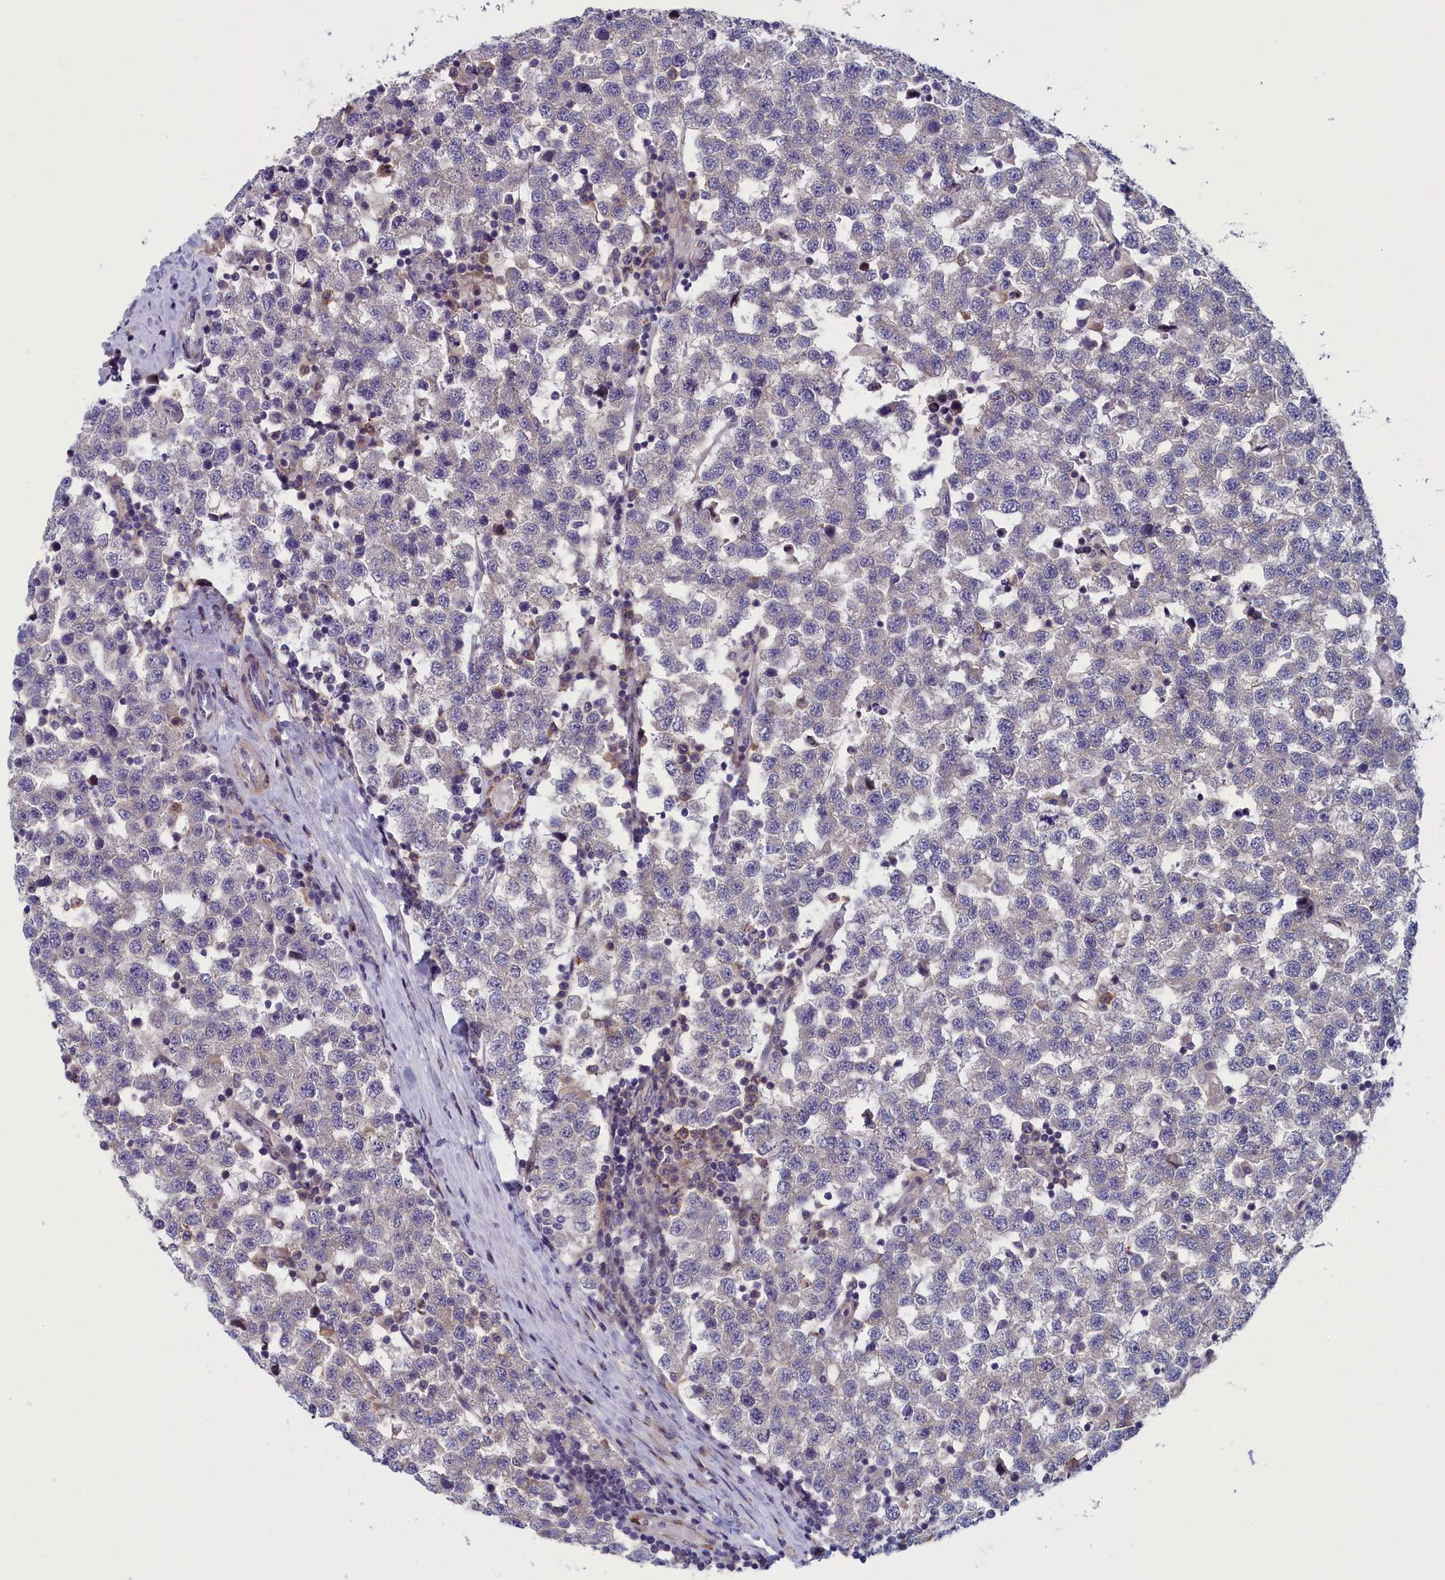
{"staining": {"intensity": "weak", "quantity": "<25%", "location": "cytoplasmic/membranous"}, "tissue": "testis cancer", "cell_type": "Tumor cells", "image_type": "cancer", "snomed": [{"axis": "morphology", "description": "Seminoma, NOS"}, {"axis": "topography", "description": "Testis"}], "caption": "A micrograph of testis cancer stained for a protein shows no brown staining in tumor cells. The staining was performed using DAB (3,3'-diaminobenzidine) to visualize the protein expression in brown, while the nuclei were stained in blue with hematoxylin (Magnification: 20x).", "gene": "ANKRD39", "patient": {"sex": "male", "age": 34}}